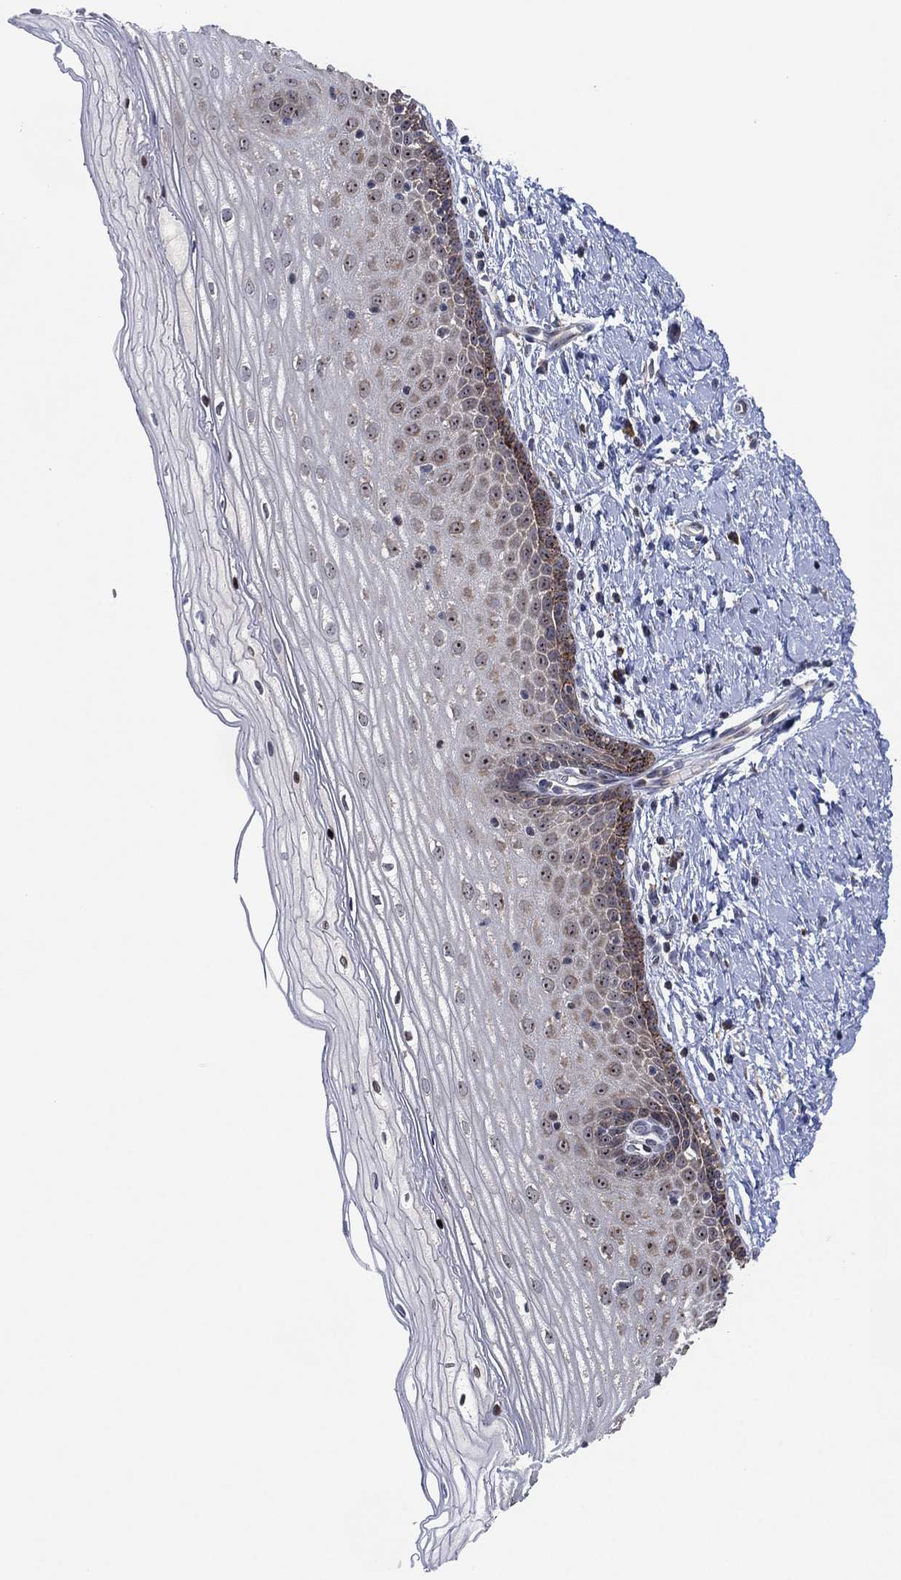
{"staining": {"intensity": "weak", "quantity": "<25%", "location": "cytoplasmic/membranous"}, "tissue": "cervix", "cell_type": "Squamous epithelial cells", "image_type": "normal", "snomed": [{"axis": "morphology", "description": "Normal tissue, NOS"}, {"axis": "topography", "description": "Cervix"}], "caption": "IHC histopathology image of benign cervix stained for a protein (brown), which reveals no expression in squamous epithelial cells. (Brightfield microscopy of DAB (3,3'-diaminobenzidine) immunohistochemistry (IHC) at high magnification).", "gene": "FAM104A", "patient": {"sex": "female", "age": 37}}